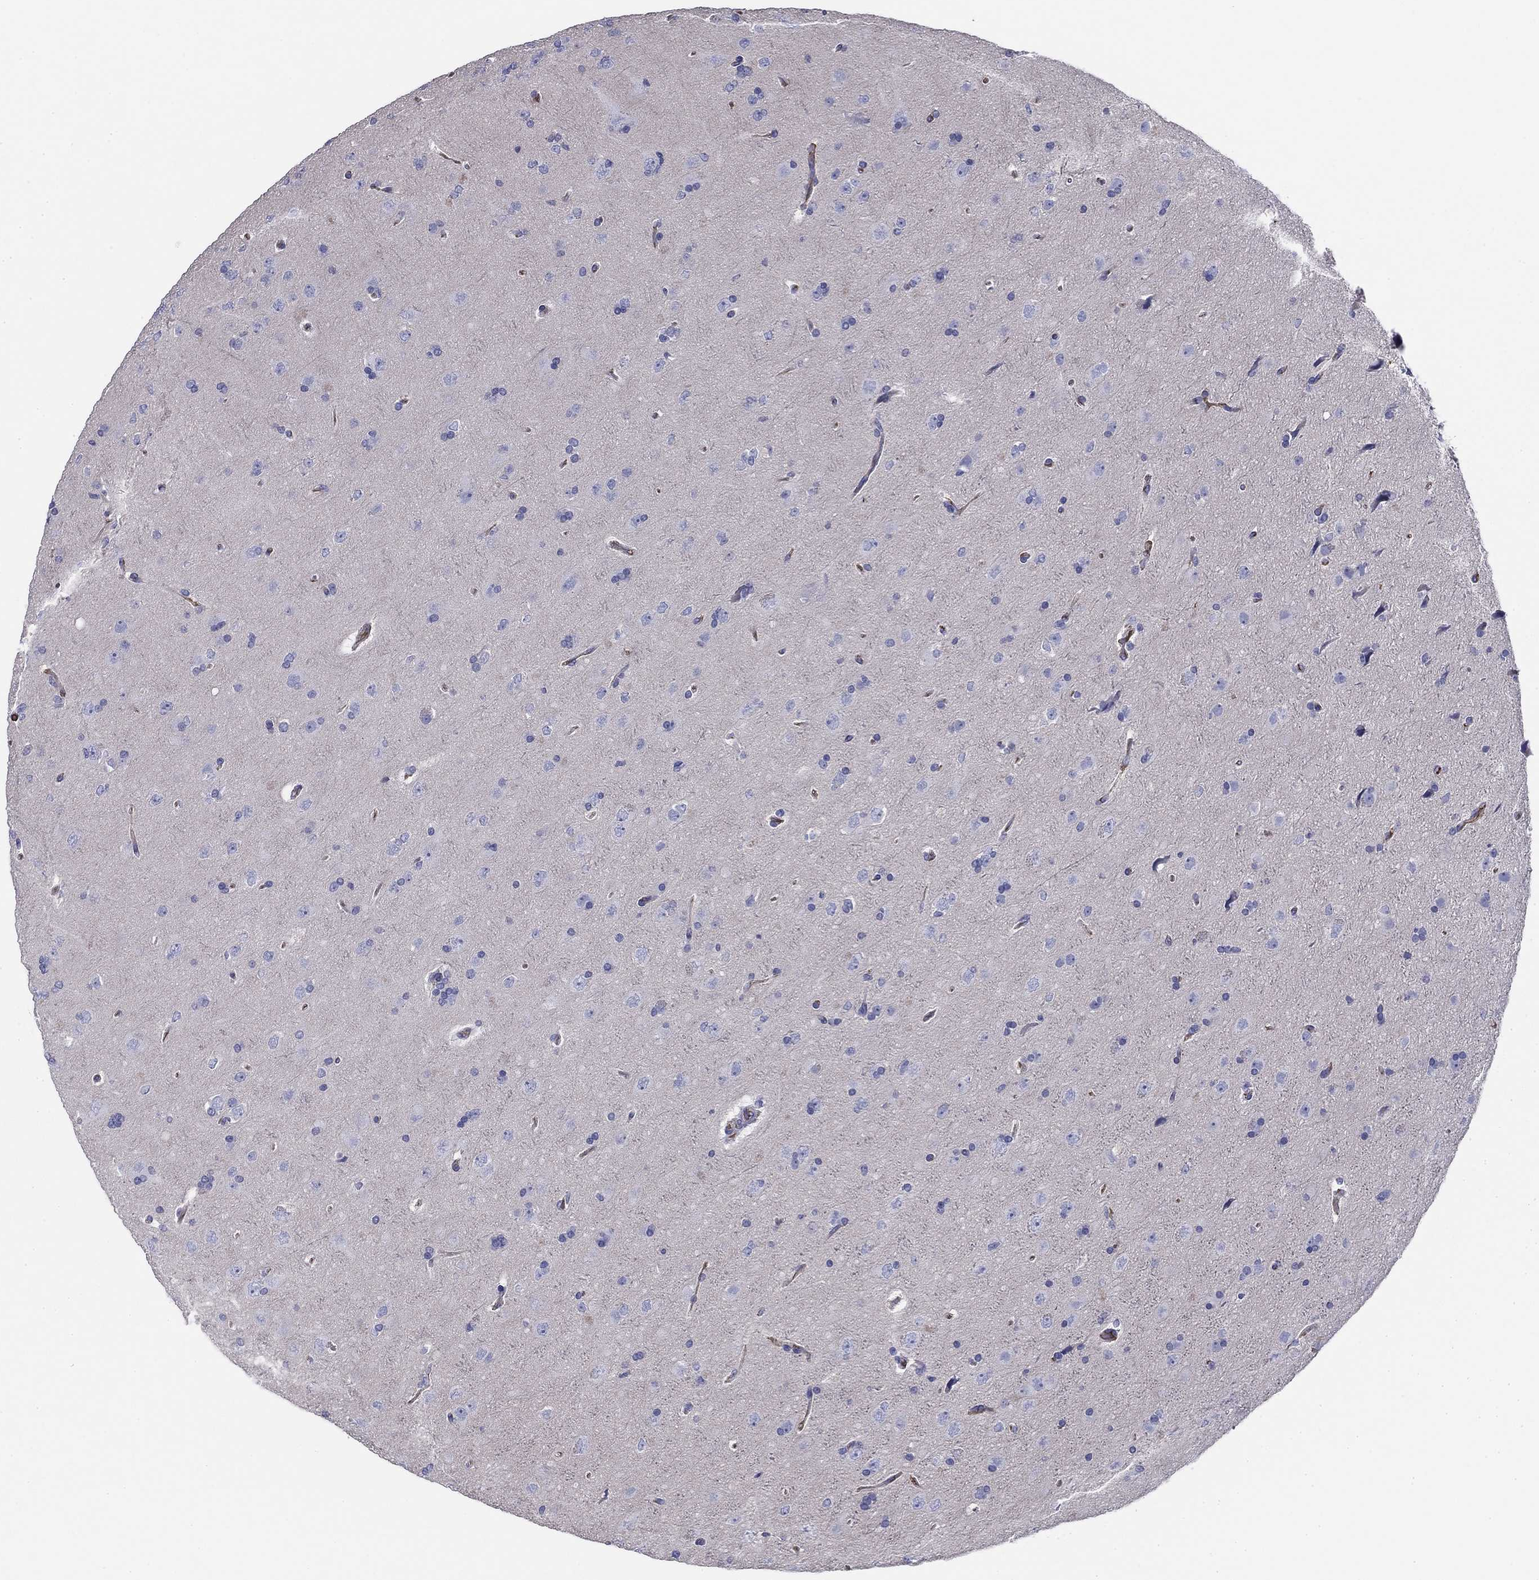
{"staining": {"intensity": "negative", "quantity": "none", "location": "none"}, "tissue": "glioma", "cell_type": "Tumor cells", "image_type": "cancer", "snomed": [{"axis": "morphology", "description": "Glioma, malignant, NOS"}, {"axis": "topography", "description": "Cerebral cortex"}], "caption": "Human glioma stained for a protein using immunohistochemistry (IHC) displays no positivity in tumor cells.", "gene": "CPLX4", "patient": {"sex": "male", "age": 58}}